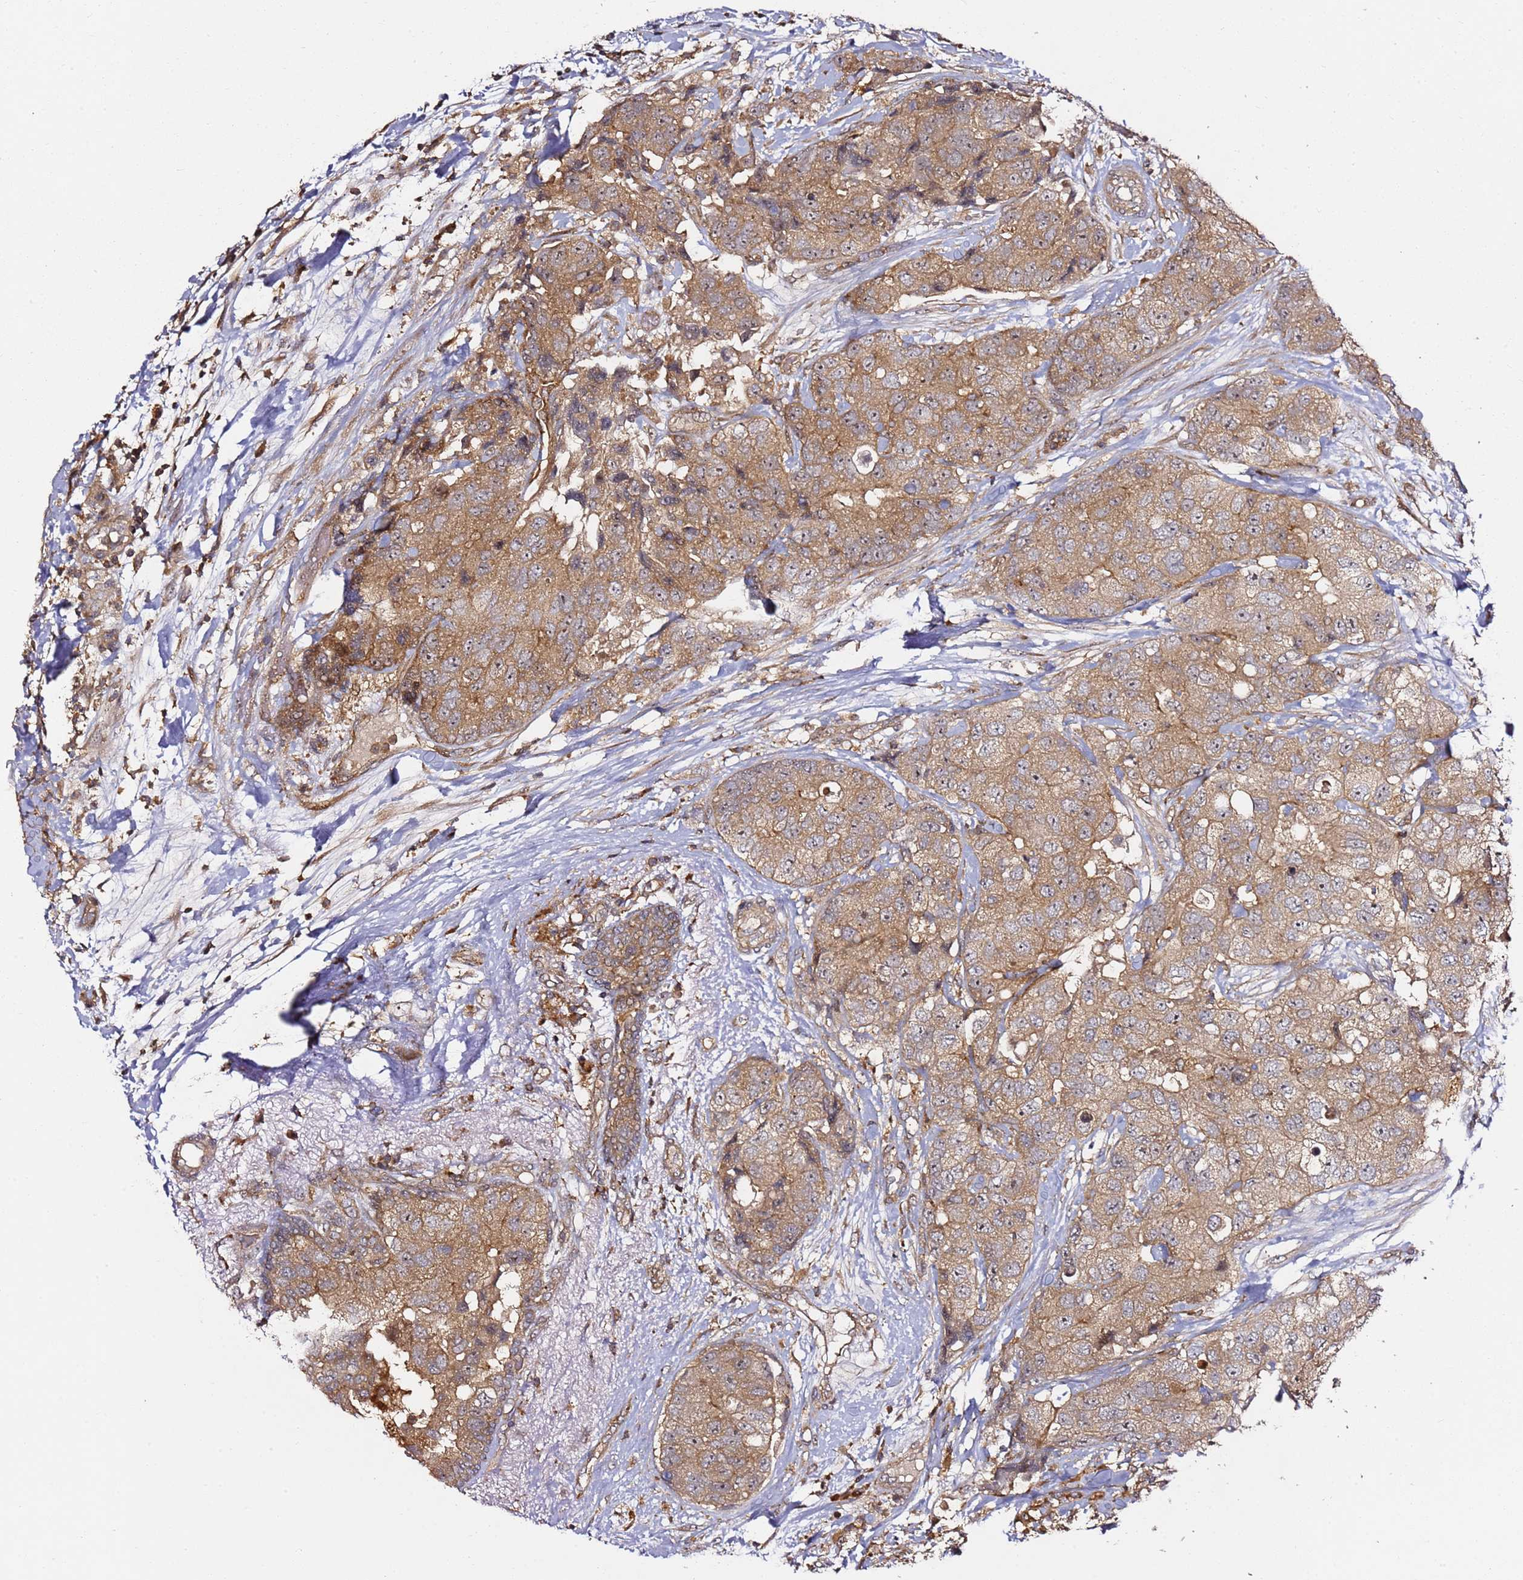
{"staining": {"intensity": "moderate", "quantity": ">75%", "location": "cytoplasmic/membranous,nuclear"}, "tissue": "breast cancer", "cell_type": "Tumor cells", "image_type": "cancer", "snomed": [{"axis": "morphology", "description": "Duct carcinoma"}, {"axis": "topography", "description": "Breast"}], "caption": "Immunohistochemistry (IHC) image of breast infiltrating ductal carcinoma stained for a protein (brown), which demonstrates medium levels of moderate cytoplasmic/membranous and nuclear expression in approximately >75% of tumor cells.", "gene": "PRMT7", "patient": {"sex": "female", "age": 62}}